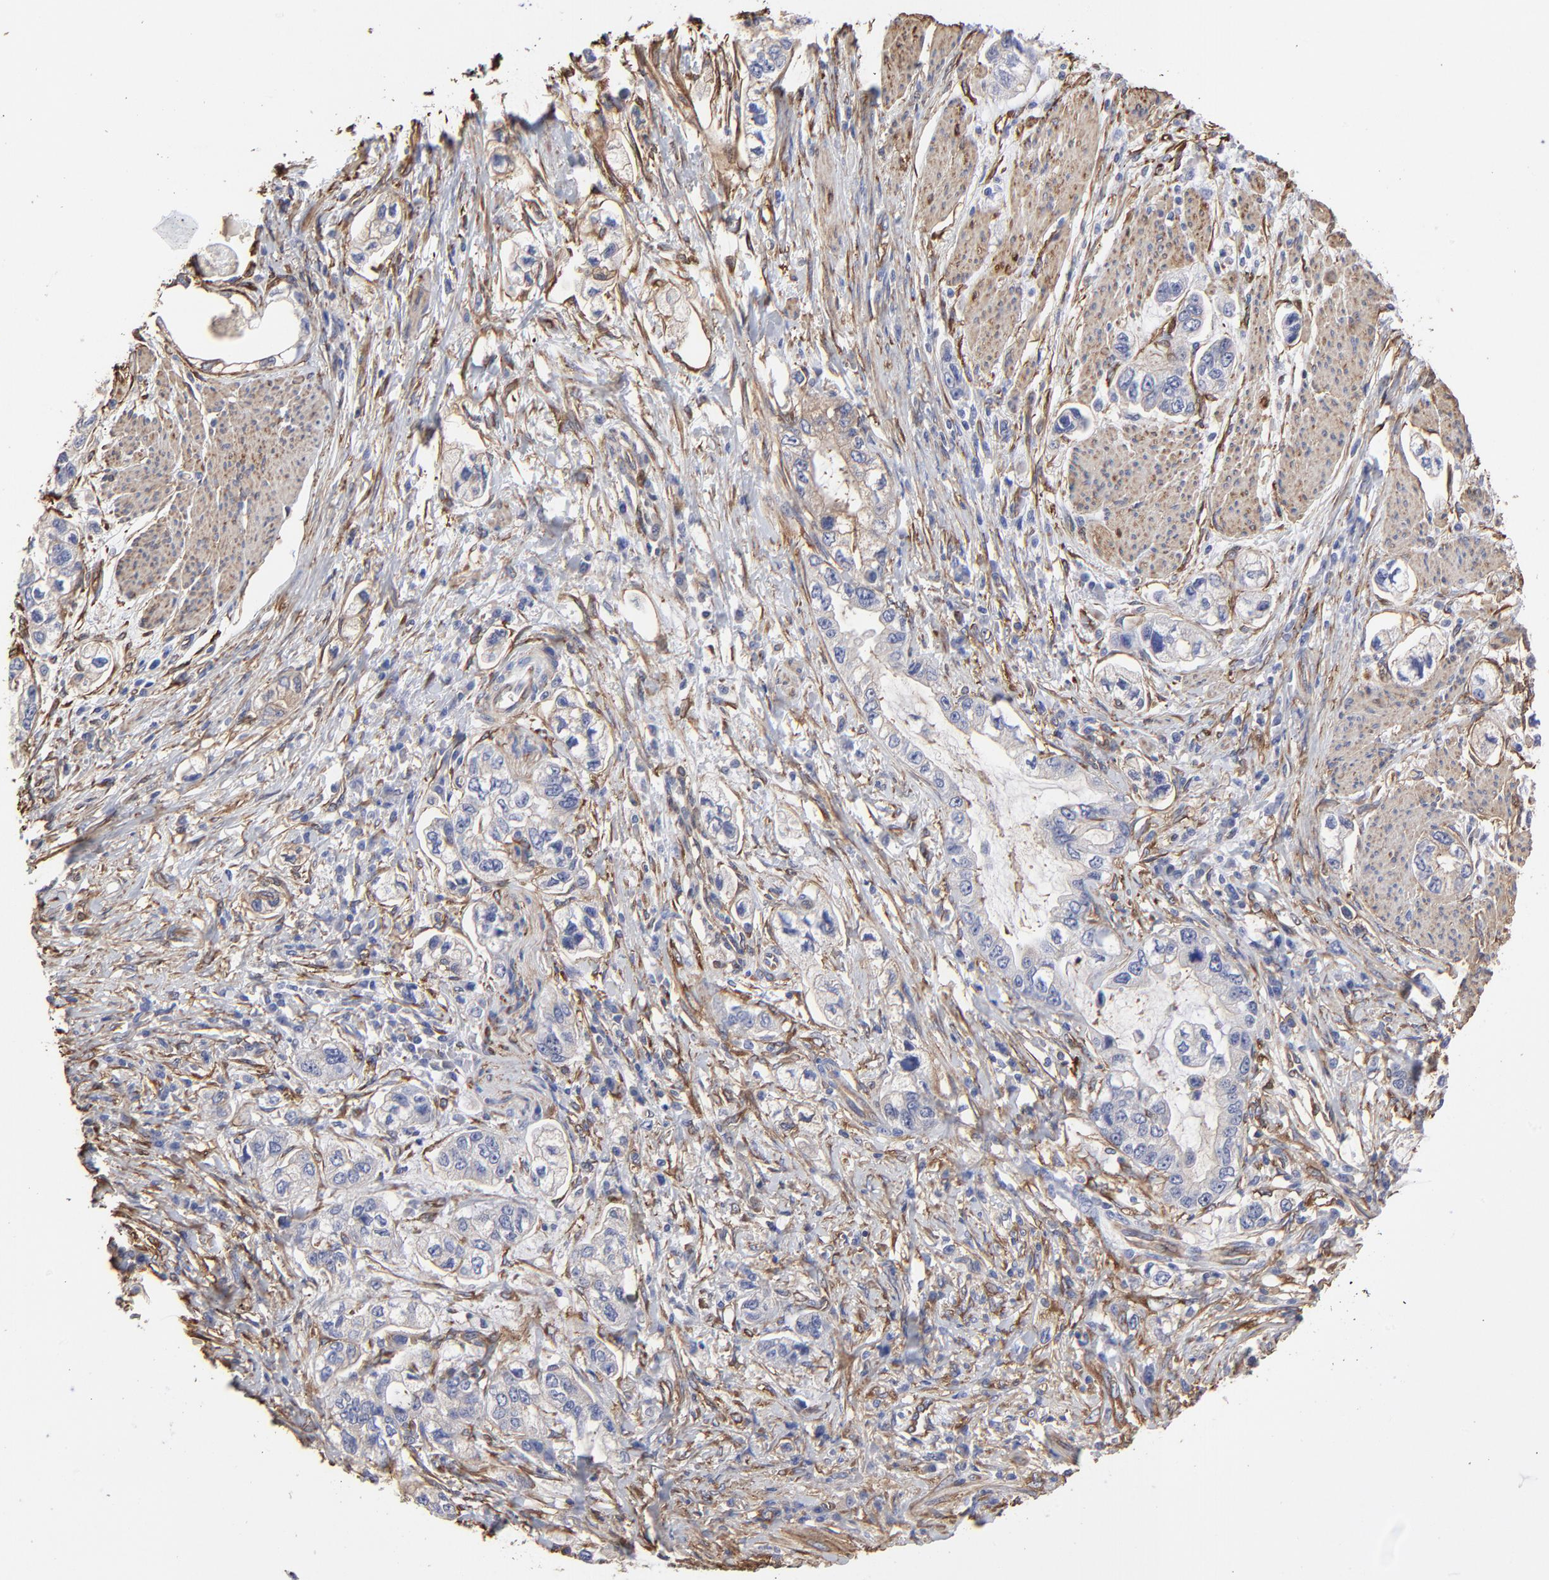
{"staining": {"intensity": "negative", "quantity": "none", "location": "none"}, "tissue": "stomach cancer", "cell_type": "Tumor cells", "image_type": "cancer", "snomed": [{"axis": "morphology", "description": "Adenocarcinoma, NOS"}, {"axis": "topography", "description": "Stomach, lower"}], "caption": "This is a photomicrograph of immunohistochemistry (IHC) staining of adenocarcinoma (stomach), which shows no expression in tumor cells.", "gene": "CILP", "patient": {"sex": "female", "age": 93}}